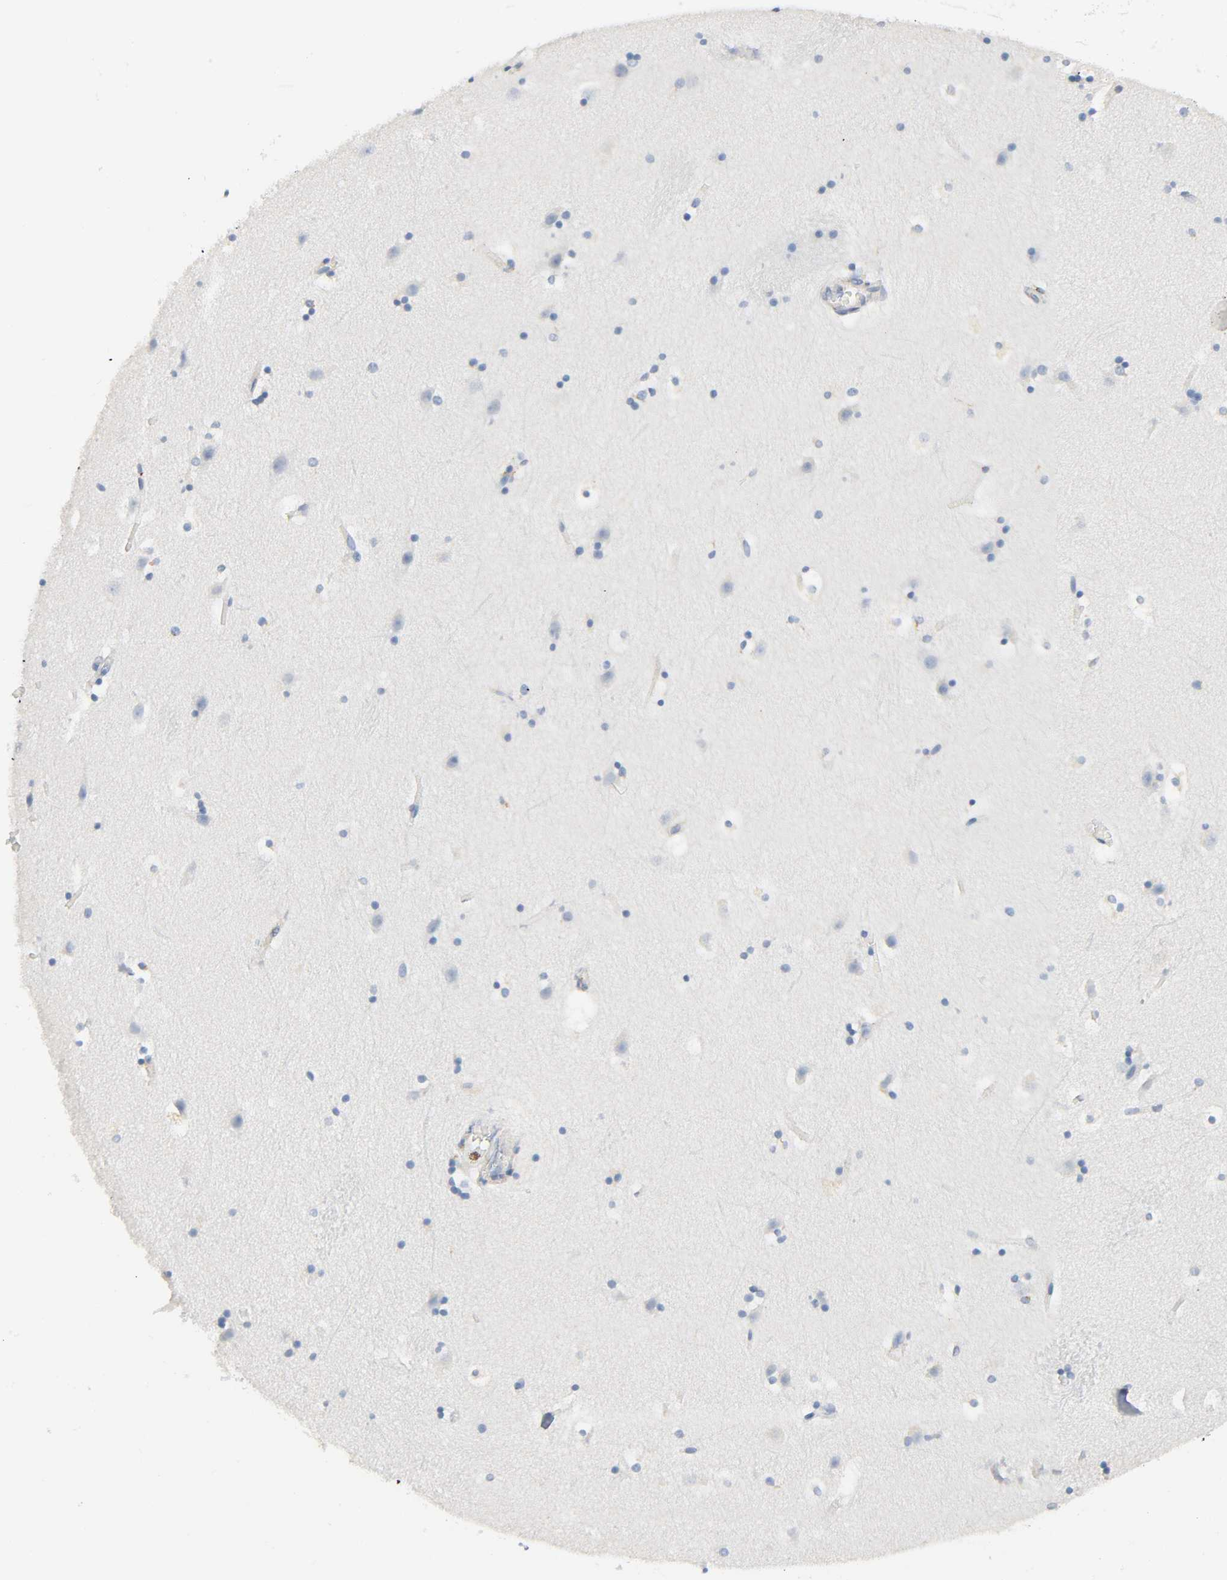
{"staining": {"intensity": "weak", "quantity": "<25%", "location": "cytoplasmic/membranous"}, "tissue": "caudate", "cell_type": "Glial cells", "image_type": "normal", "snomed": [{"axis": "morphology", "description": "Normal tissue, NOS"}, {"axis": "topography", "description": "Lateral ventricle wall"}], "caption": "An immunohistochemistry (IHC) photomicrograph of benign caudate is shown. There is no staining in glial cells of caudate. (Brightfield microscopy of DAB immunohistochemistry (IHC) at high magnification).", "gene": "BAK1", "patient": {"sex": "male", "age": 45}}